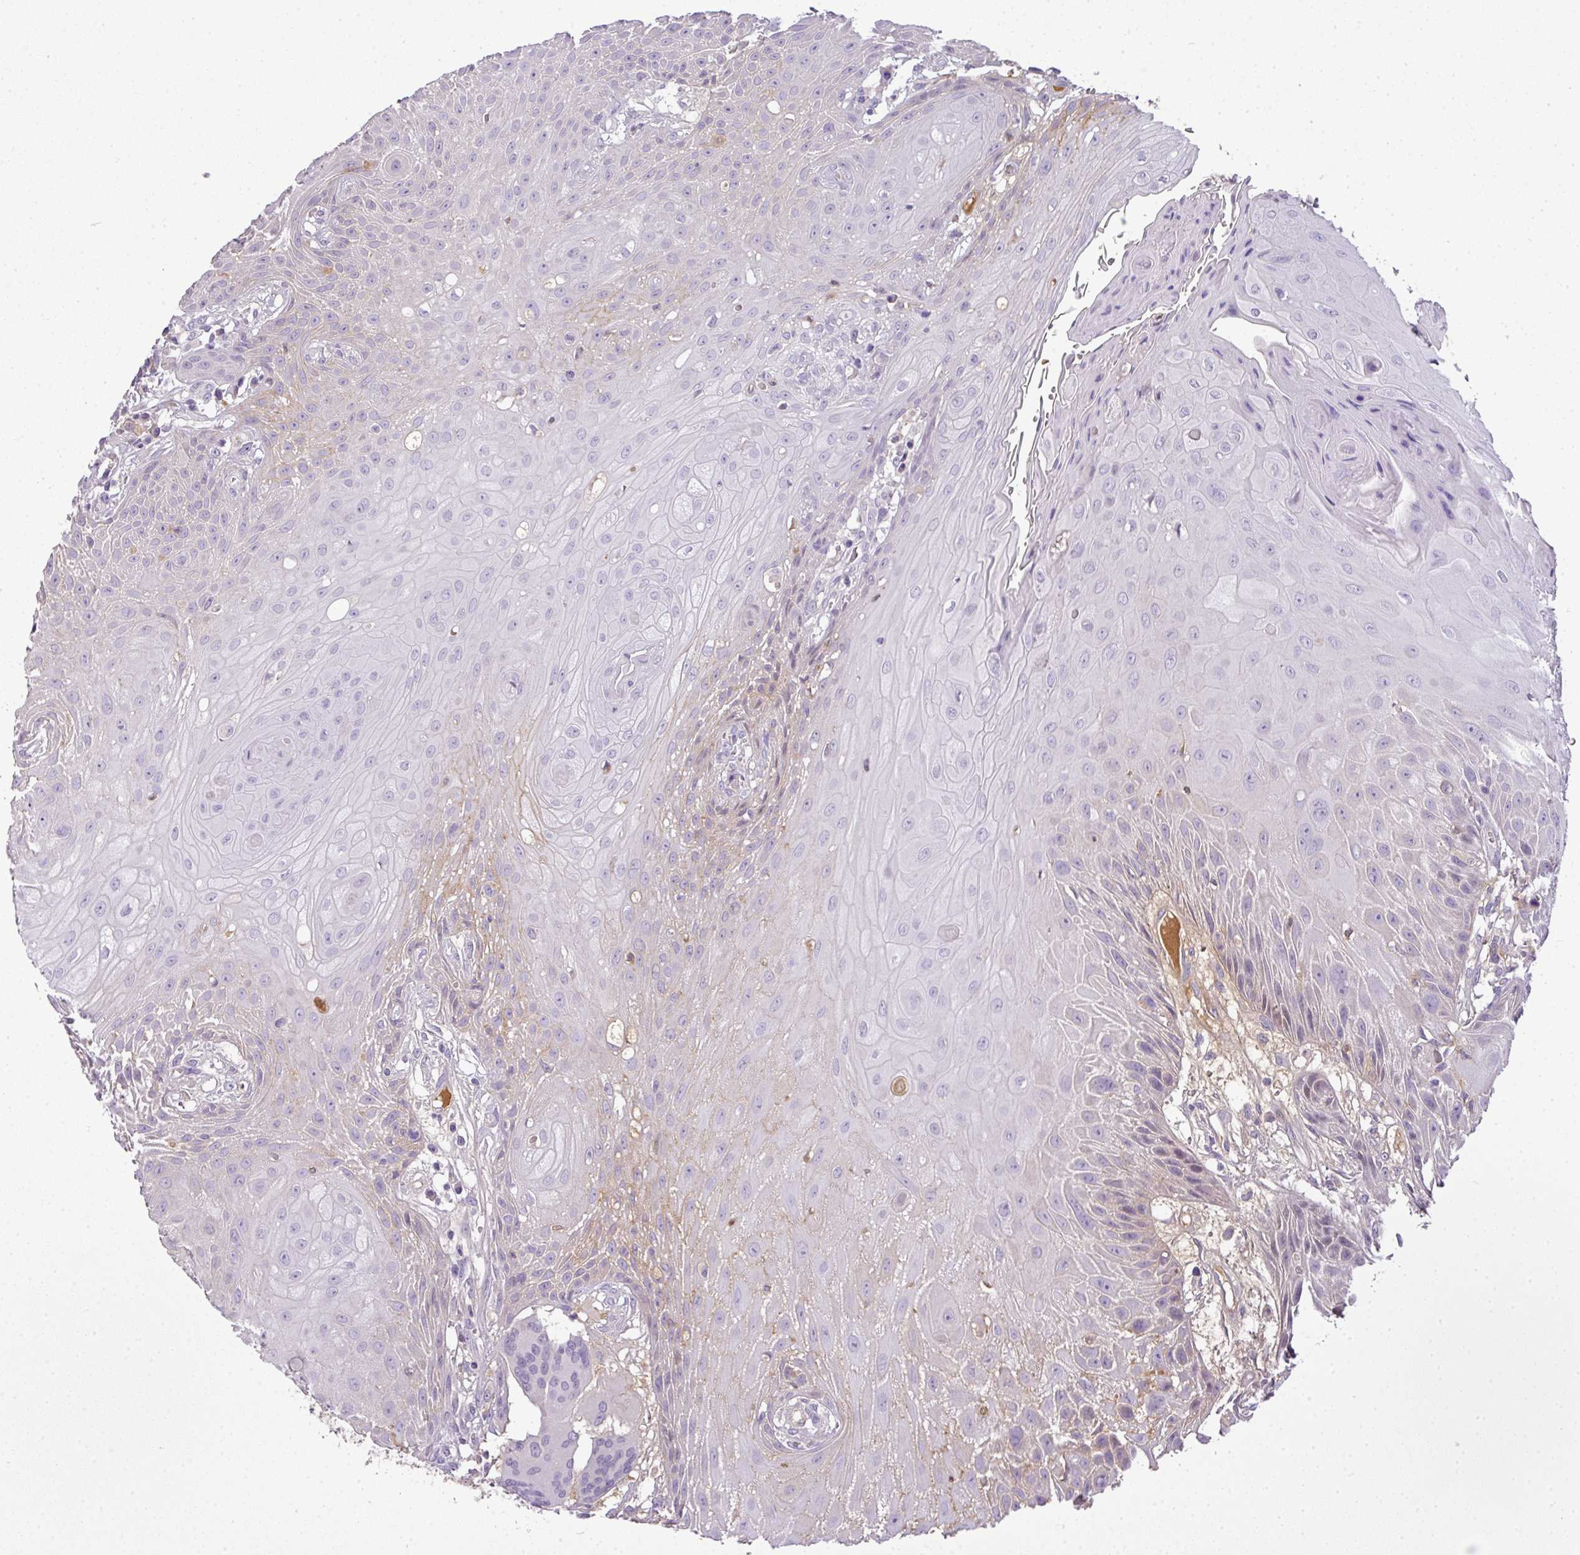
{"staining": {"intensity": "weak", "quantity": "<25%", "location": "cytoplasmic/membranous"}, "tissue": "head and neck cancer", "cell_type": "Tumor cells", "image_type": "cancer", "snomed": [{"axis": "morphology", "description": "Squamous cell carcinoma, NOS"}, {"axis": "topography", "description": "Head-Neck"}], "caption": "This is an immunohistochemistry photomicrograph of human head and neck cancer (squamous cell carcinoma). There is no staining in tumor cells.", "gene": "C4B", "patient": {"sex": "female", "age": 73}}